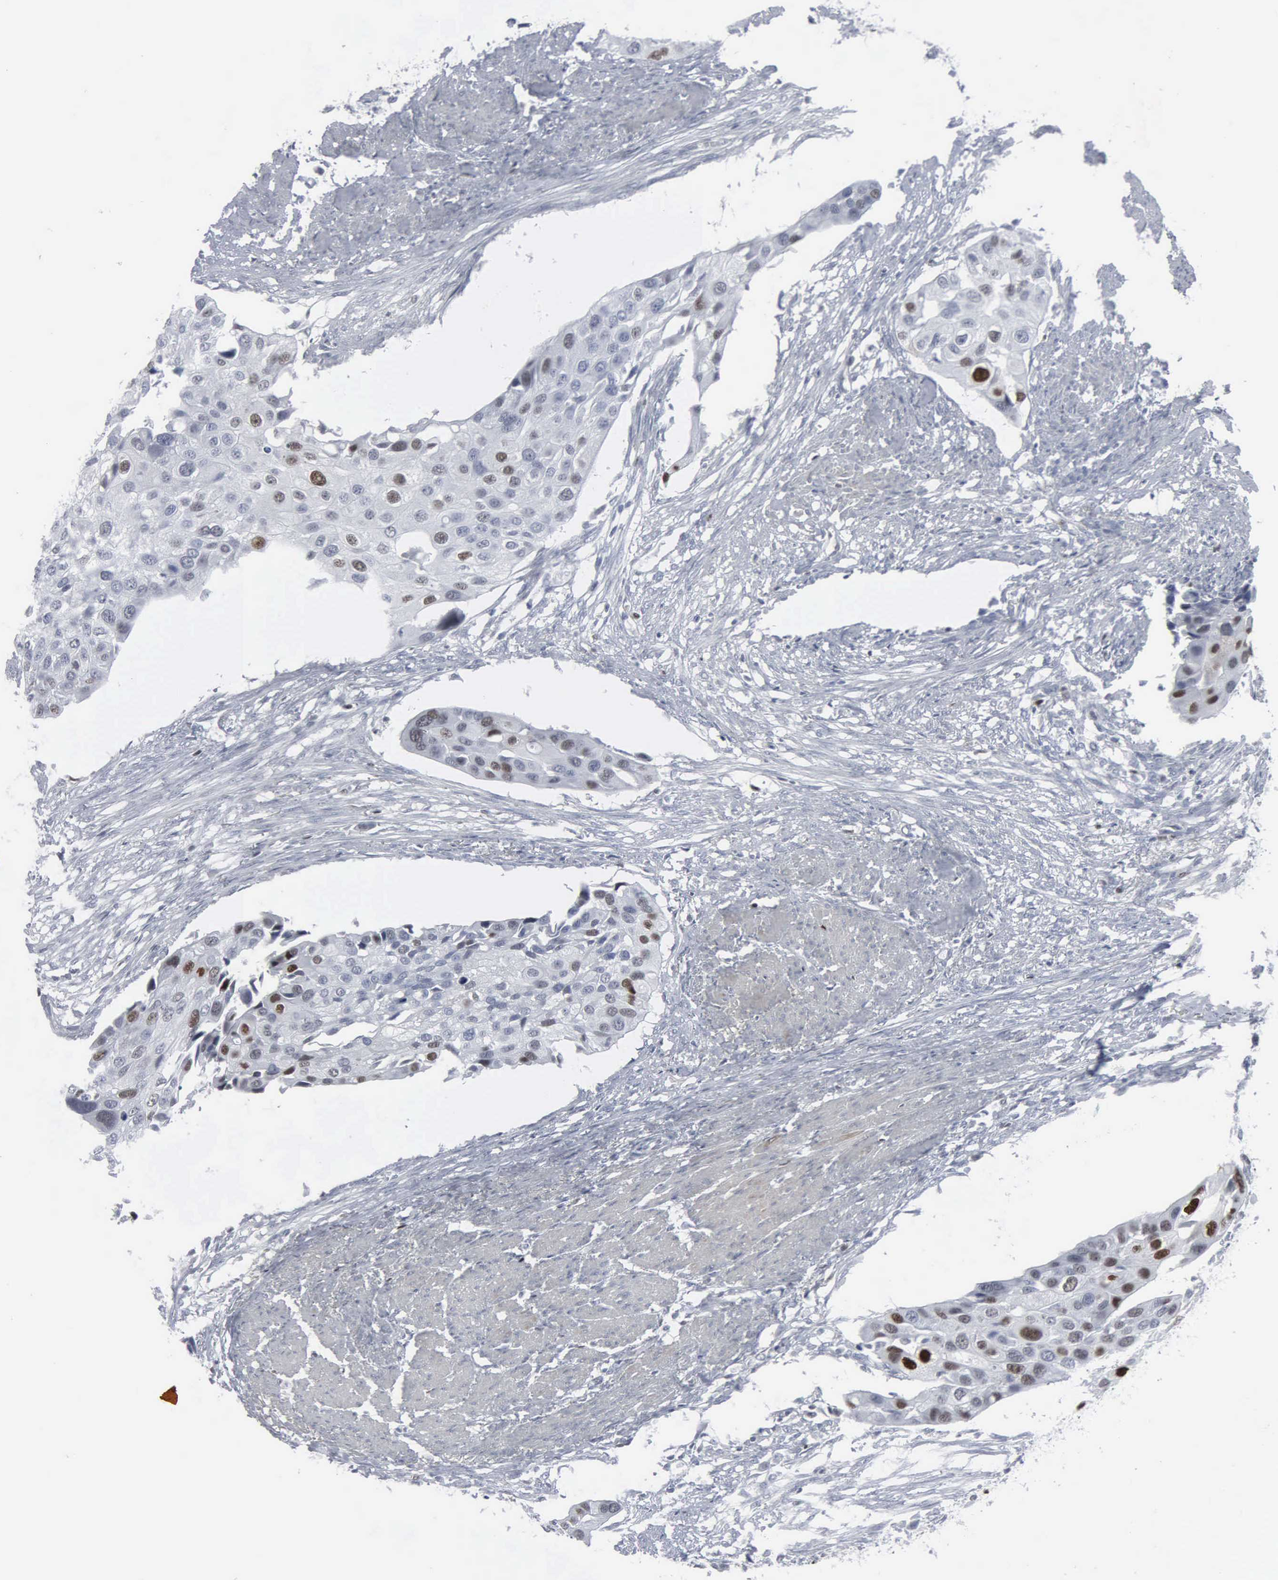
{"staining": {"intensity": "moderate", "quantity": "<25%", "location": "nuclear"}, "tissue": "urothelial cancer", "cell_type": "Tumor cells", "image_type": "cancer", "snomed": [{"axis": "morphology", "description": "Urothelial carcinoma, High grade"}, {"axis": "topography", "description": "Urinary bladder"}], "caption": "Protein analysis of high-grade urothelial carcinoma tissue demonstrates moderate nuclear positivity in about <25% of tumor cells. (Stains: DAB (3,3'-diaminobenzidine) in brown, nuclei in blue, Microscopy: brightfield microscopy at high magnification).", "gene": "CCND3", "patient": {"sex": "male", "age": 55}}